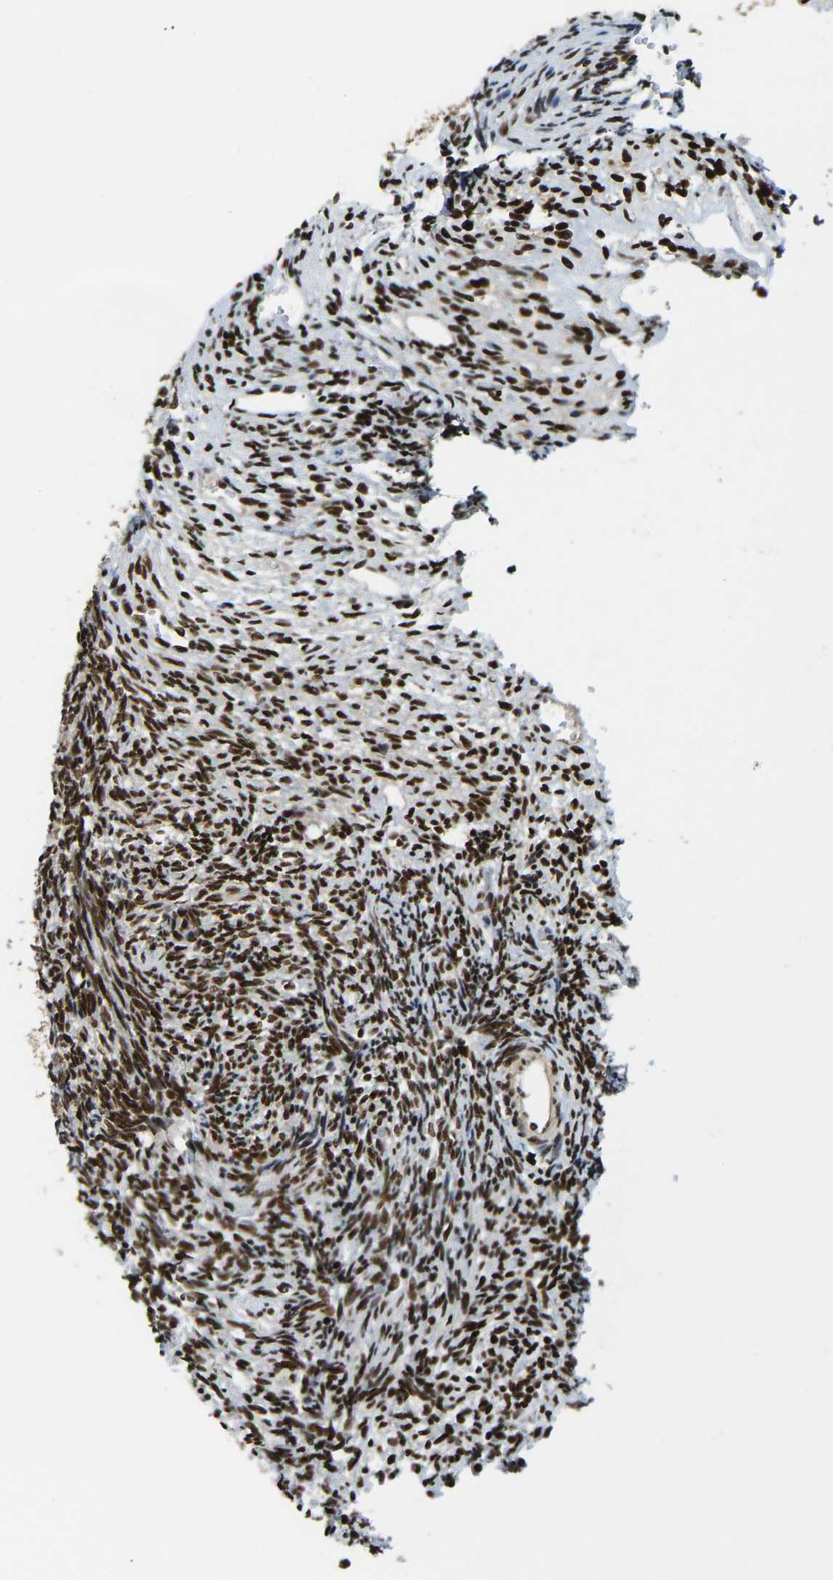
{"staining": {"intensity": "strong", "quantity": ">75%", "location": "nuclear"}, "tissue": "ovary", "cell_type": "Ovarian stroma cells", "image_type": "normal", "snomed": [{"axis": "morphology", "description": "Normal tissue, NOS"}, {"axis": "topography", "description": "Ovary"}], "caption": "Strong nuclear positivity is identified in about >75% of ovarian stroma cells in benign ovary.", "gene": "NUMA1", "patient": {"sex": "female", "age": 41}}